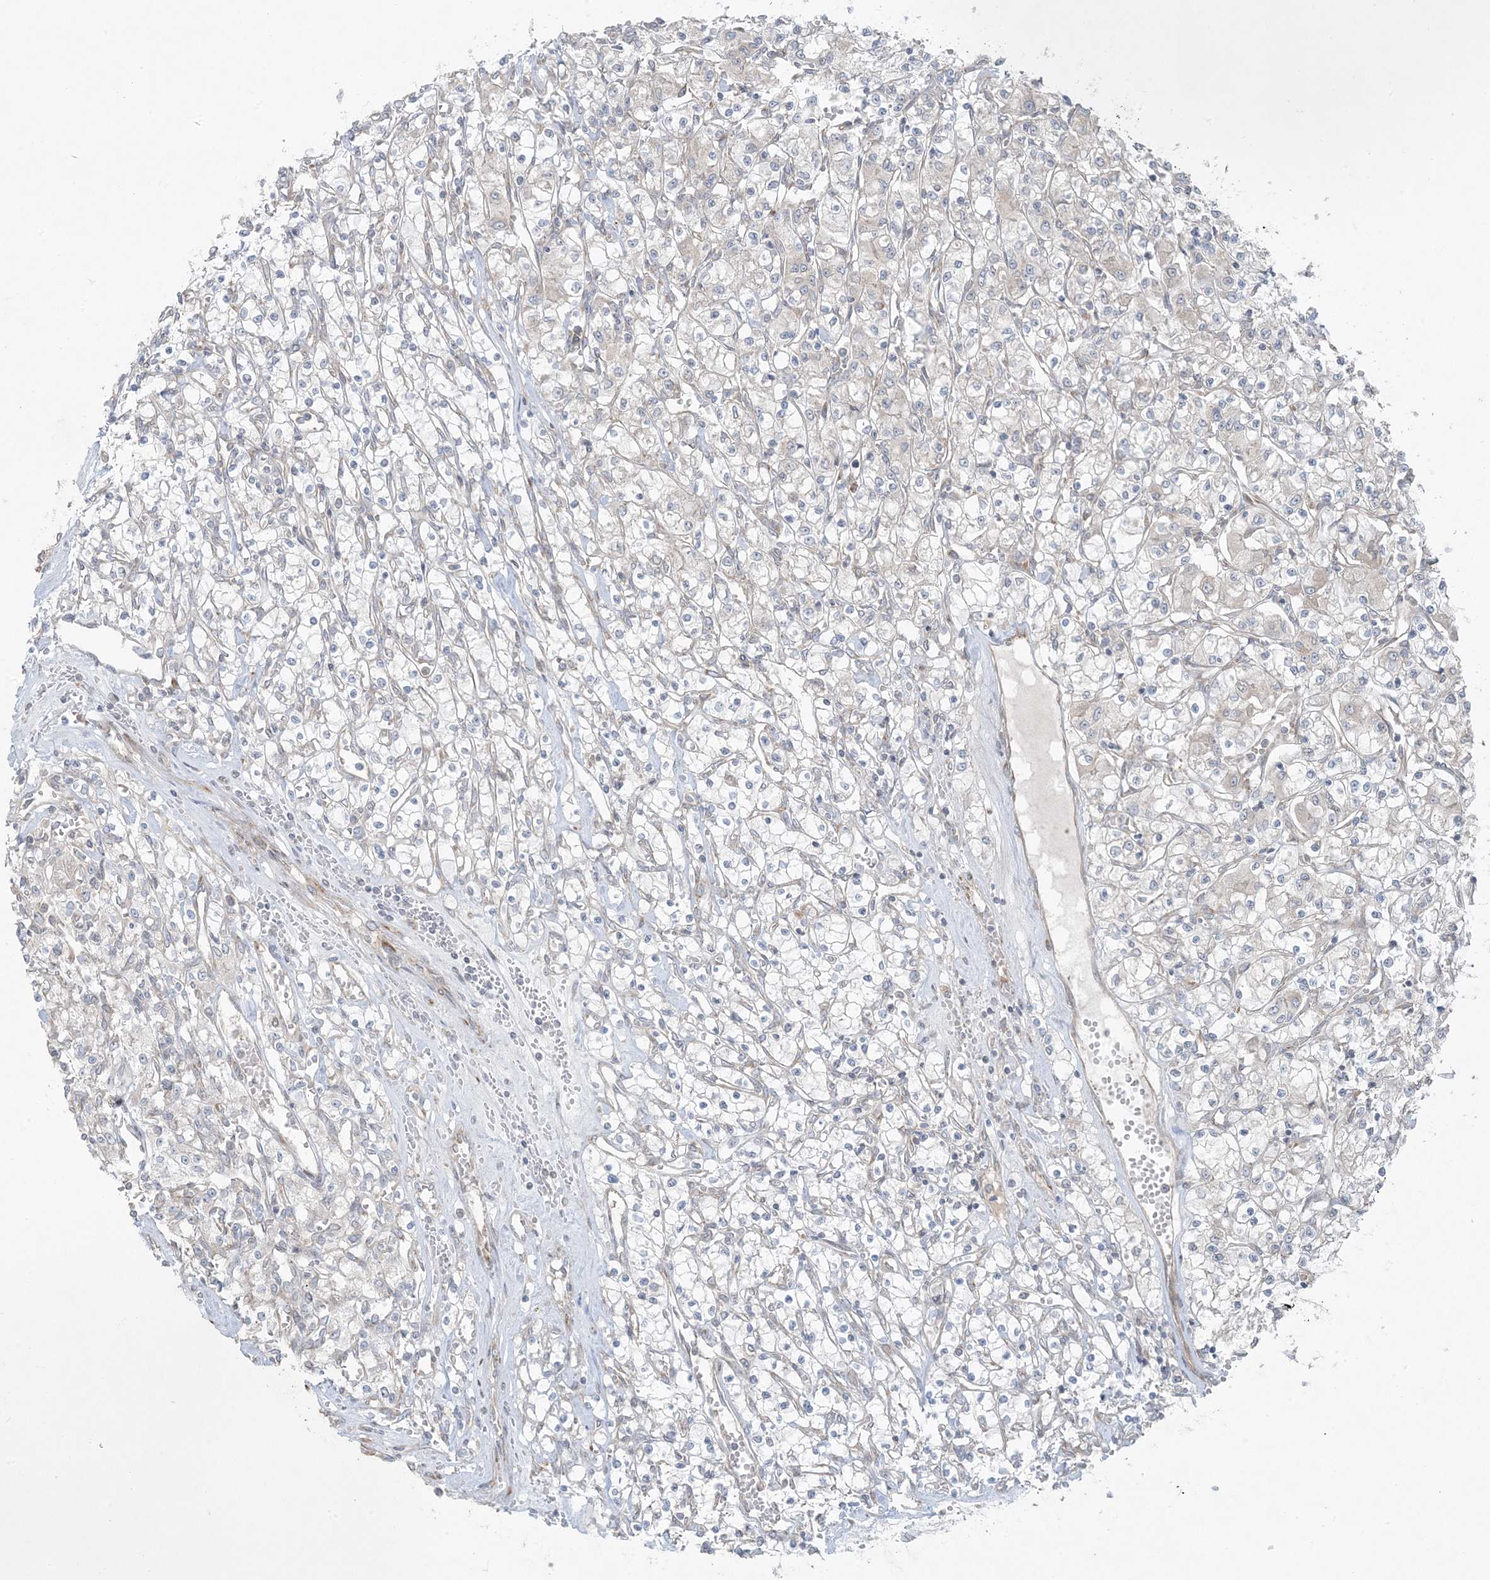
{"staining": {"intensity": "negative", "quantity": "none", "location": "none"}, "tissue": "renal cancer", "cell_type": "Tumor cells", "image_type": "cancer", "snomed": [{"axis": "morphology", "description": "Adenocarcinoma, NOS"}, {"axis": "topography", "description": "Kidney"}], "caption": "A high-resolution photomicrograph shows immunohistochemistry (IHC) staining of renal adenocarcinoma, which shows no significant expression in tumor cells.", "gene": "ZNF263", "patient": {"sex": "female", "age": 59}}